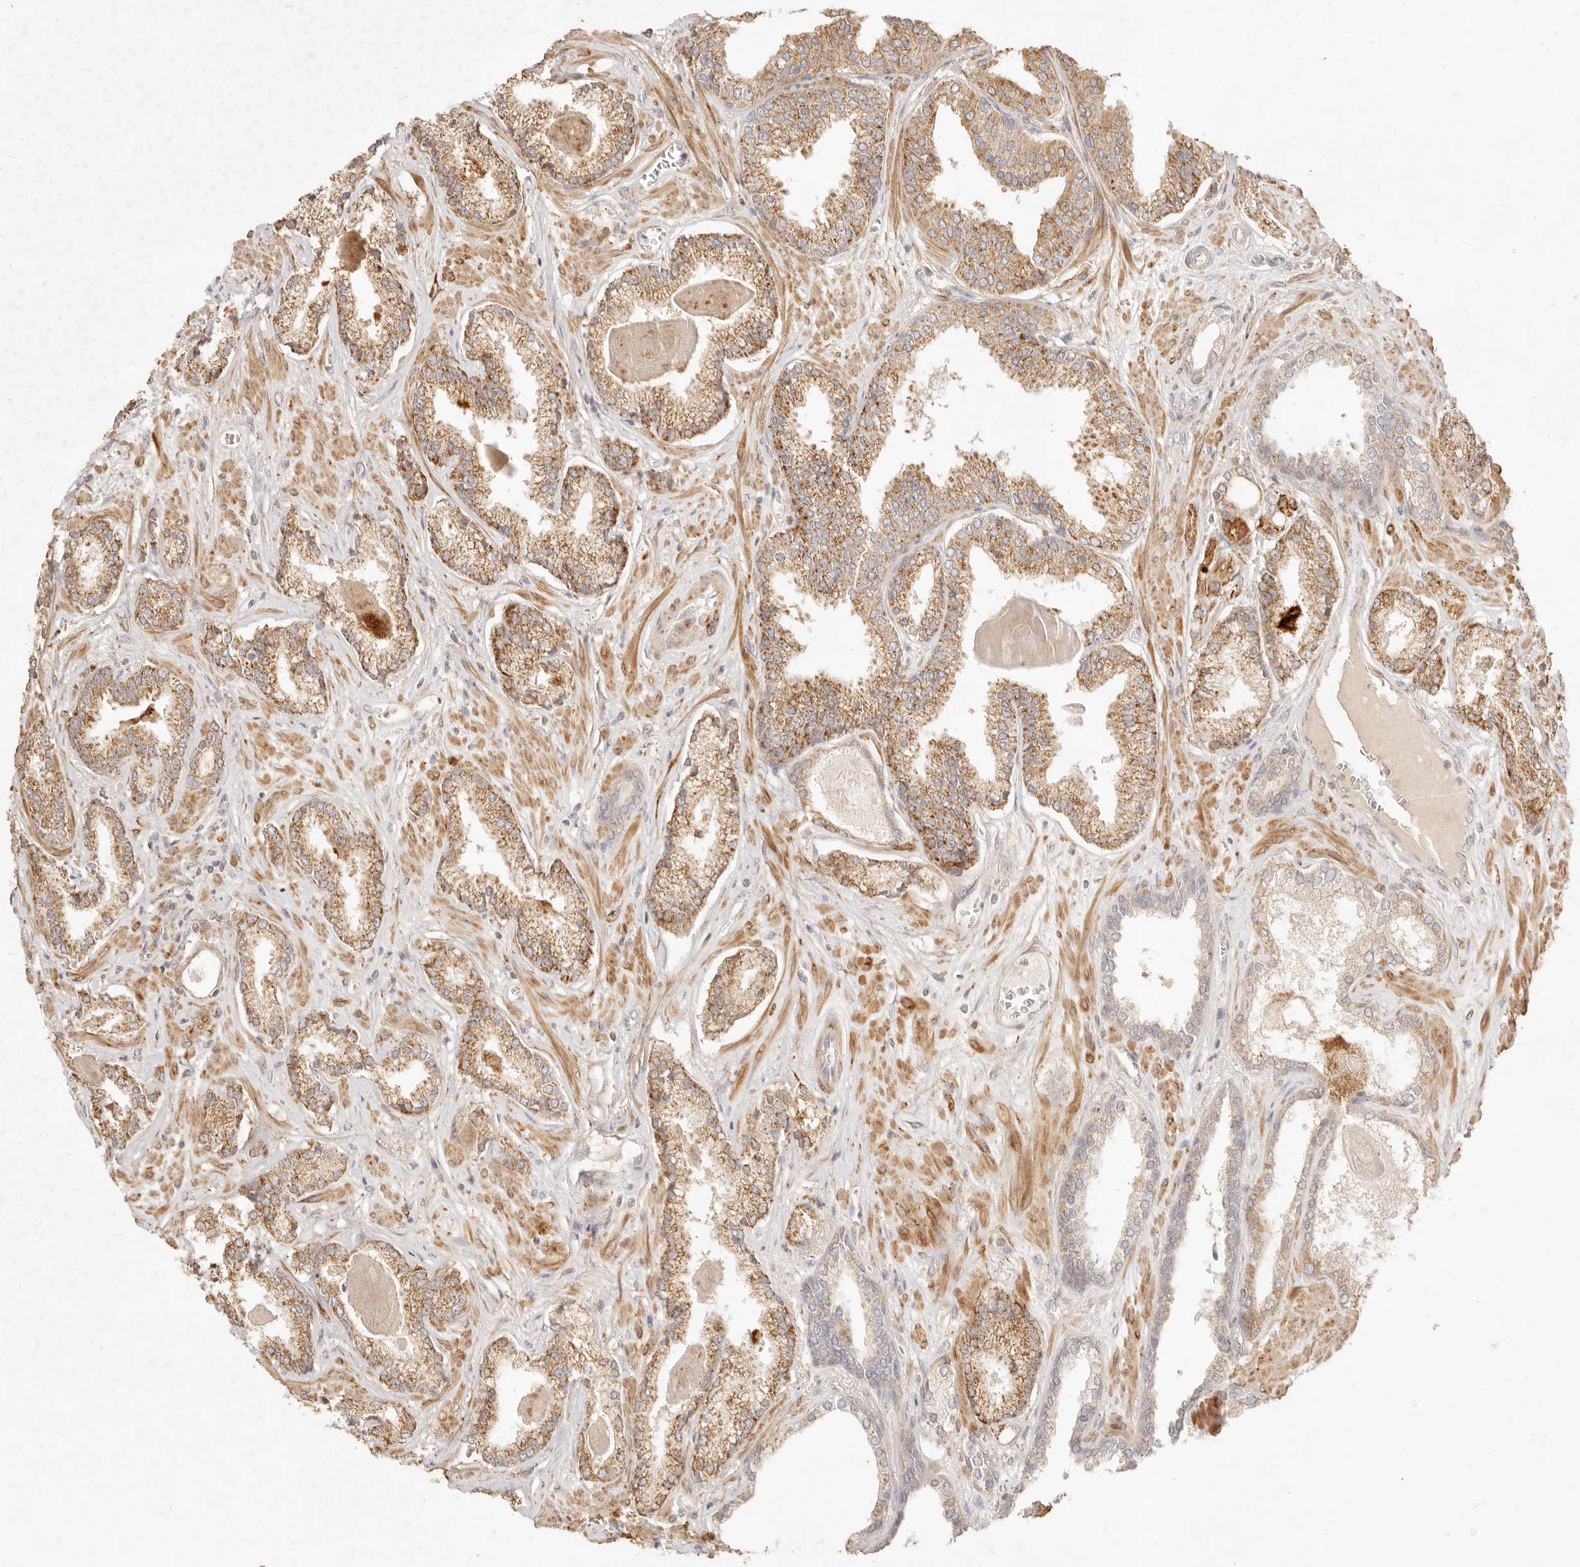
{"staining": {"intensity": "moderate", "quantity": ">75%", "location": "cytoplasmic/membranous"}, "tissue": "prostate cancer", "cell_type": "Tumor cells", "image_type": "cancer", "snomed": [{"axis": "morphology", "description": "Adenocarcinoma, Low grade"}, {"axis": "topography", "description": "Prostate"}], "caption": "IHC micrograph of human prostate cancer (low-grade adenocarcinoma) stained for a protein (brown), which reveals medium levels of moderate cytoplasmic/membranous expression in about >75% of tumor cells.", "gene": "RUBCNL", "patient": {"sex": "male", "age": 70}}